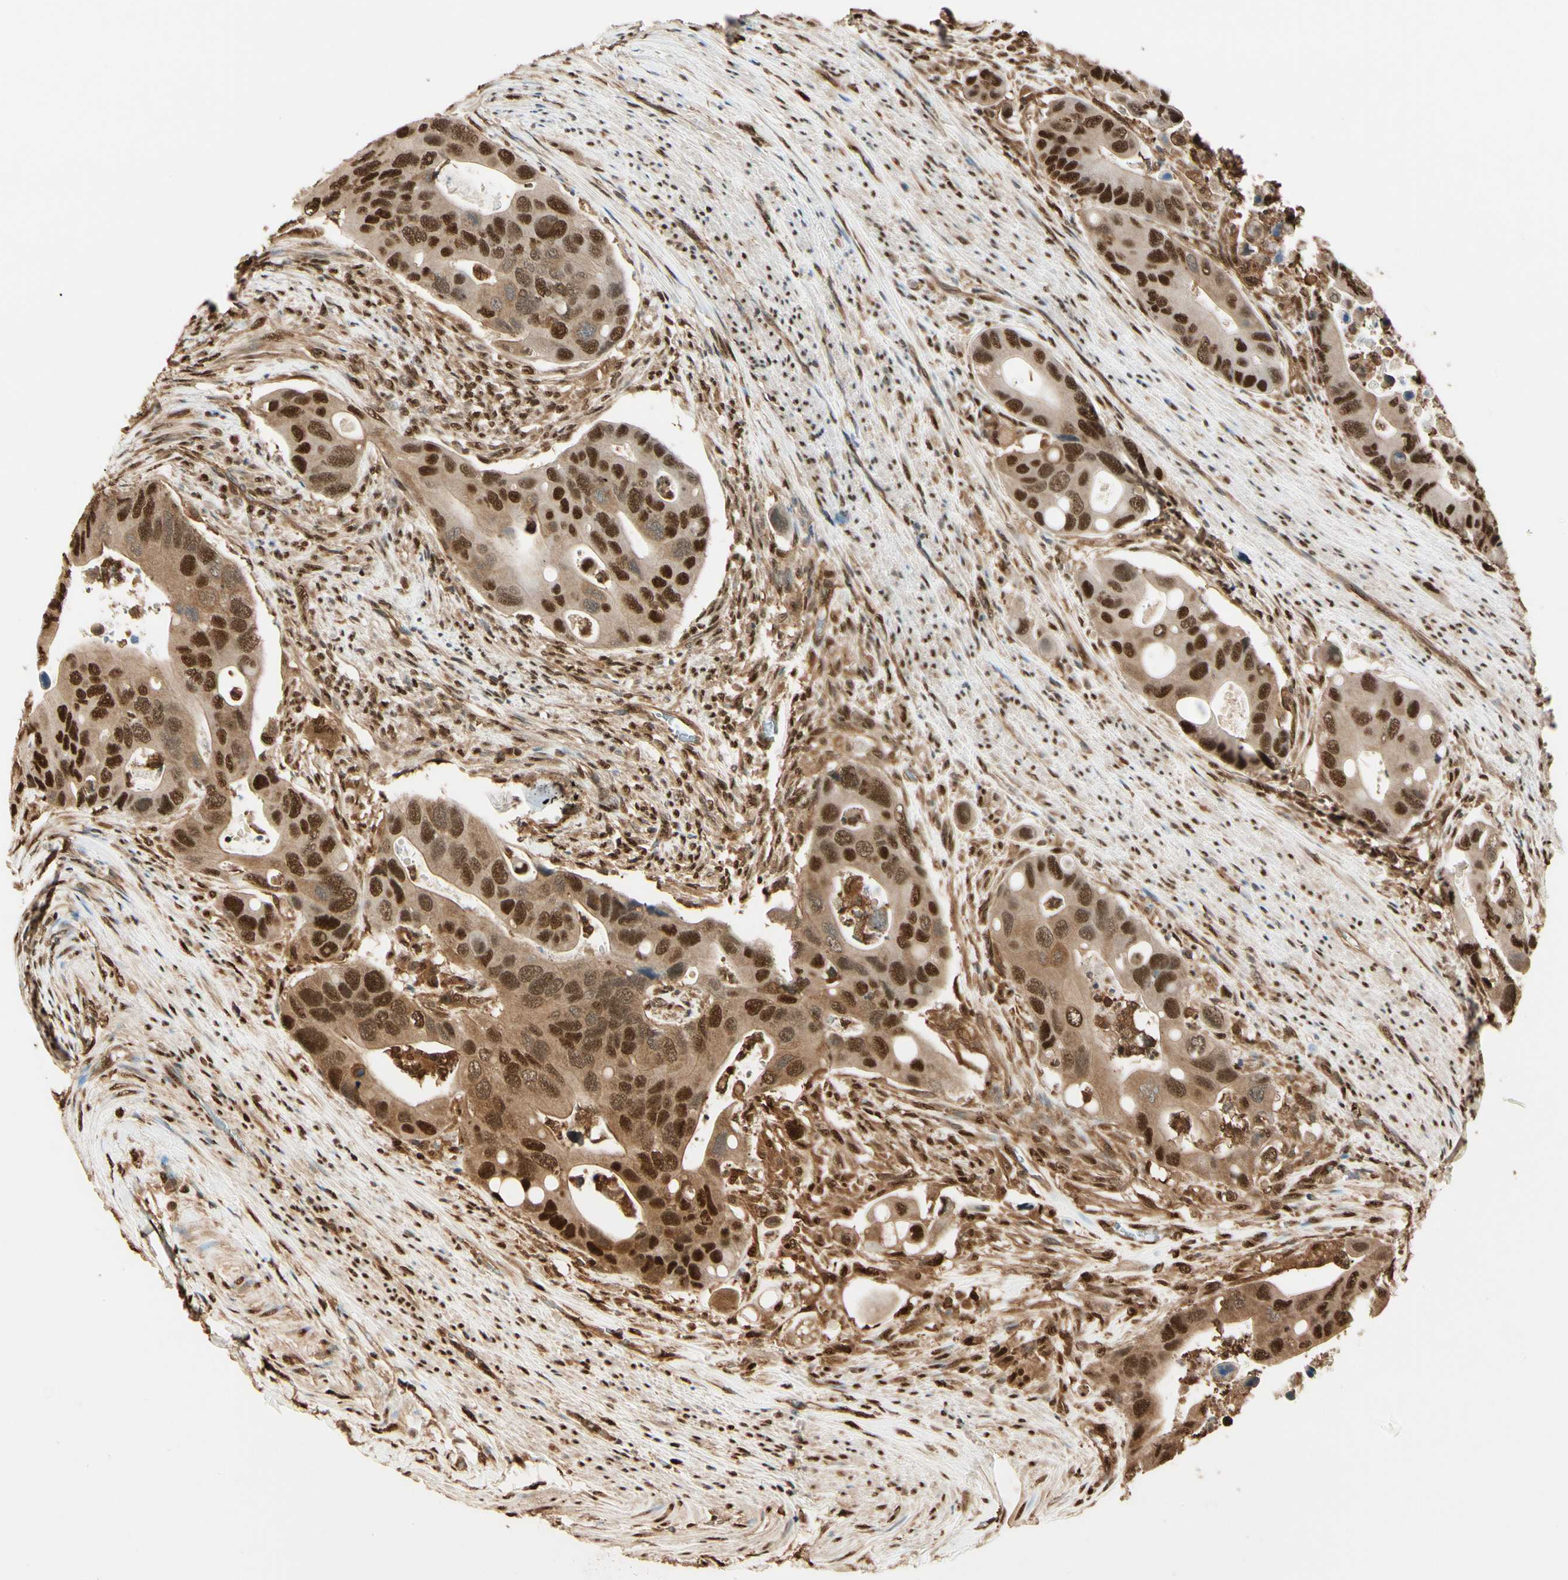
{"staining": {"intensity": "moderate", "quantity": ">75%", "location": "cytoplasmic/membranous,nuclear"}, "tissue": "colorectal cancer", "cell_type": "Tumor cells", "image_type": "cancer", "snomed": [{"axis": "morphology", "description": "Adenocarcinoma, NOS"}, {"axis": "topography", "description": "Rectum"}], "caption": "This is an image of immunohistochemistry (IHC) staining of colorectal adenocarcinoma, which shows moderate positivity in the cytoplasmic/membranous and nuclear of tumor cells.", "gene": "PNCK", "patient": {"sex": "female", "age": 57}}